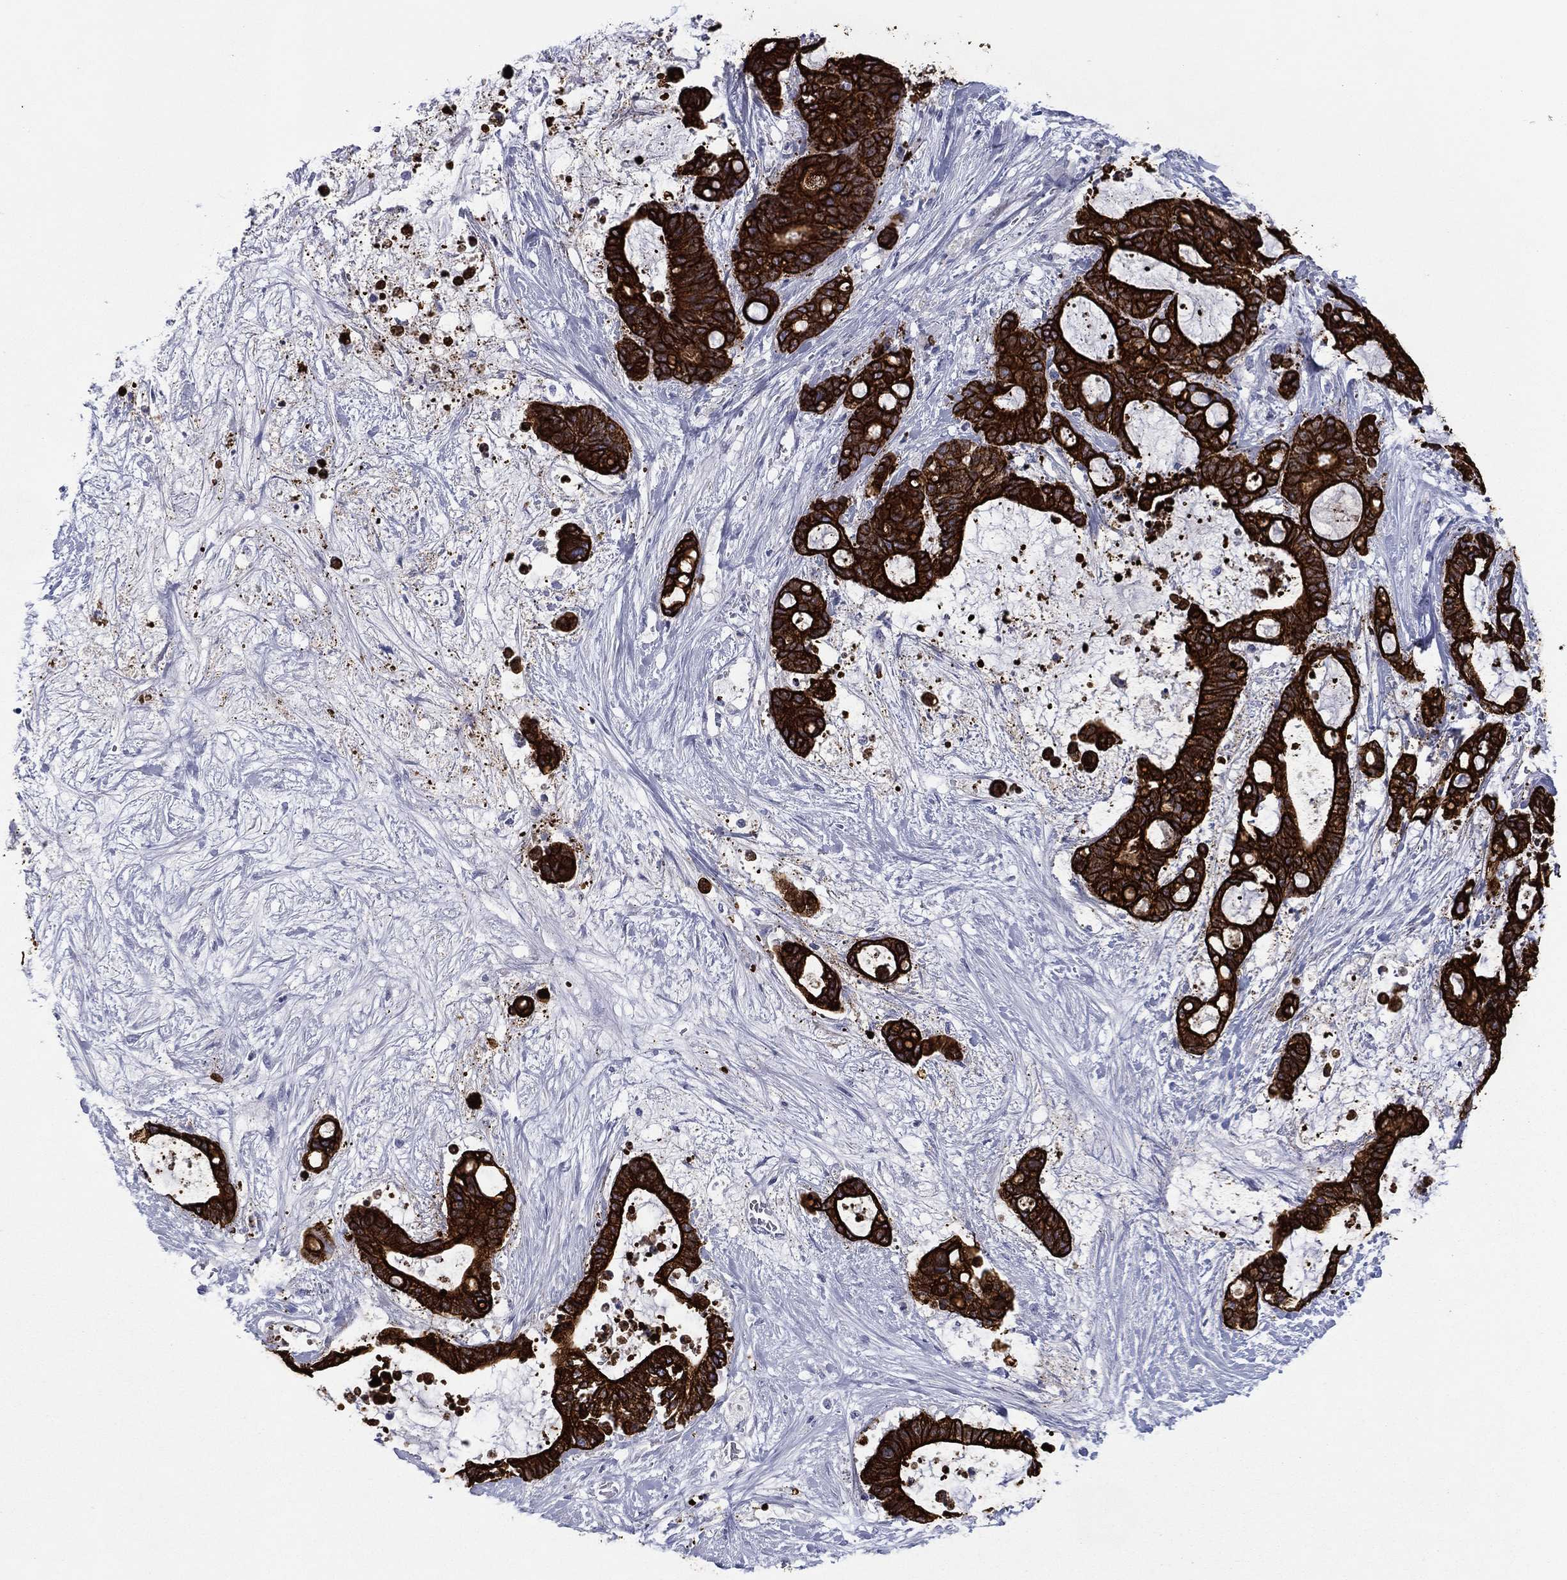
{"staining": {"intensity": "strong", "quantity": ">75%", "location": "cytoplasmic/membranous"}, "tissue": "liver cancer", "cell_type": "Tumor cells", "image_type": "cancer", "snomed": [{"axis": "morphology", "description": "Normal tissue, NOS"}, {"axis": "morphology", "description": "Cholangiocarcinoma"}, {"axis": "topography", "description": "Liver"}, {"axis": "topography", "description": "Peripheral nerve tissue"}], "caption": "Protein analysis of liver cancer (cholangiocarcinoma) tissue displays strong cytoplasmic/membranous expression in approximately >75% of tumor cells.", "gene": "KRT7", "patient": {"sex": "female", "age": 73}}